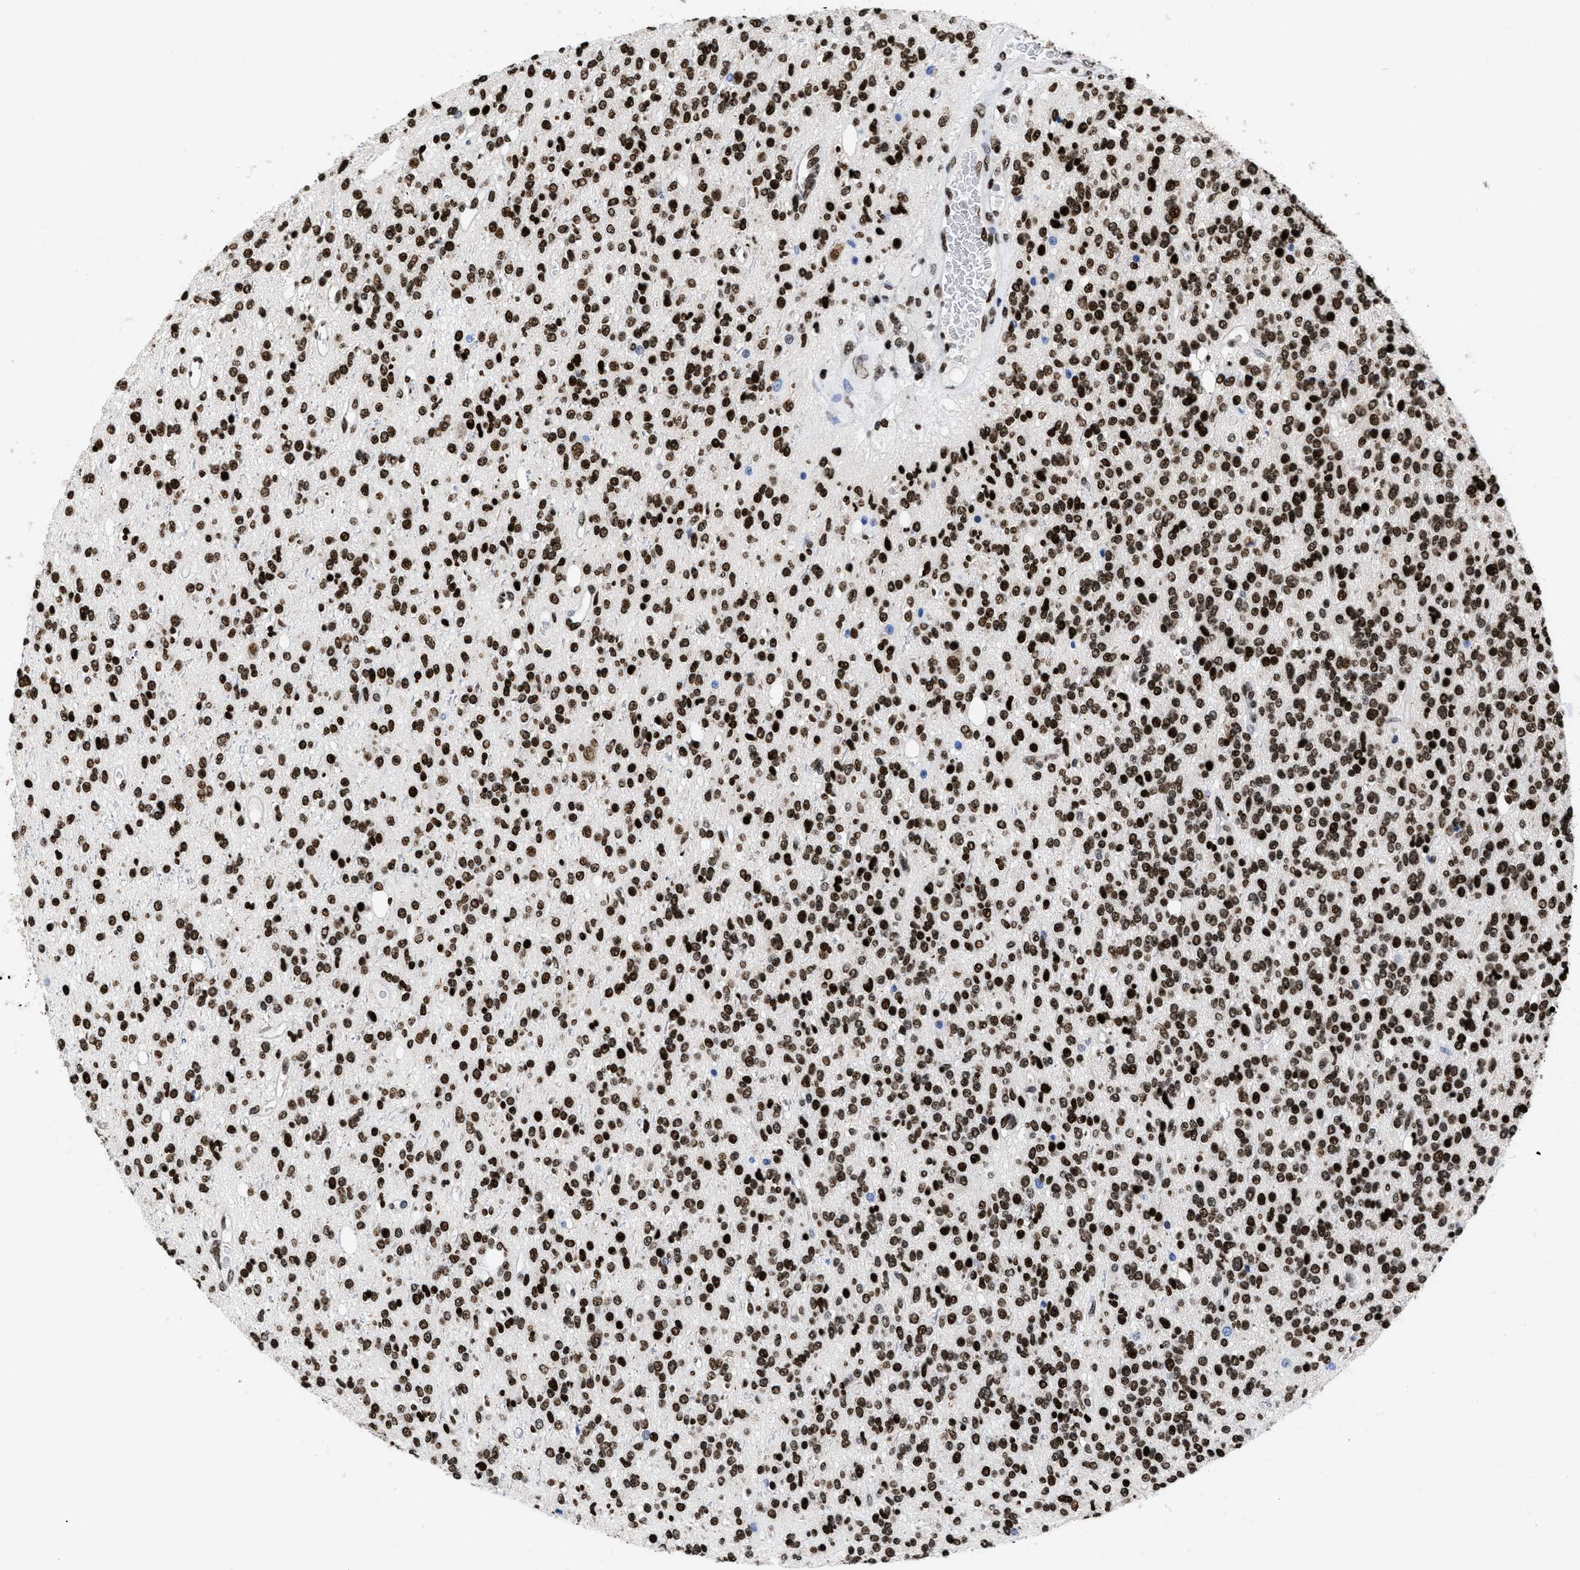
{"staining": {"intensity": "strong", "quantity": ">75%", "location": "nuclear"}, "tissue": "glioma", "cell_type": "Tumor cells", "image_type": "cancer", "snomed": [{"axis": "morphology", "description": "Glioma, malignant, High grade"}, {"axis": "topography", "description": "Brain"}], "caption": "About >75% of tumor cells in human malignant glioma (high-grade) display strong nuclear protein staining as visualized by brown immunohistochemical staining.", "gene": "CALHM3", "patient": {"sex": "male", "age": 34}}